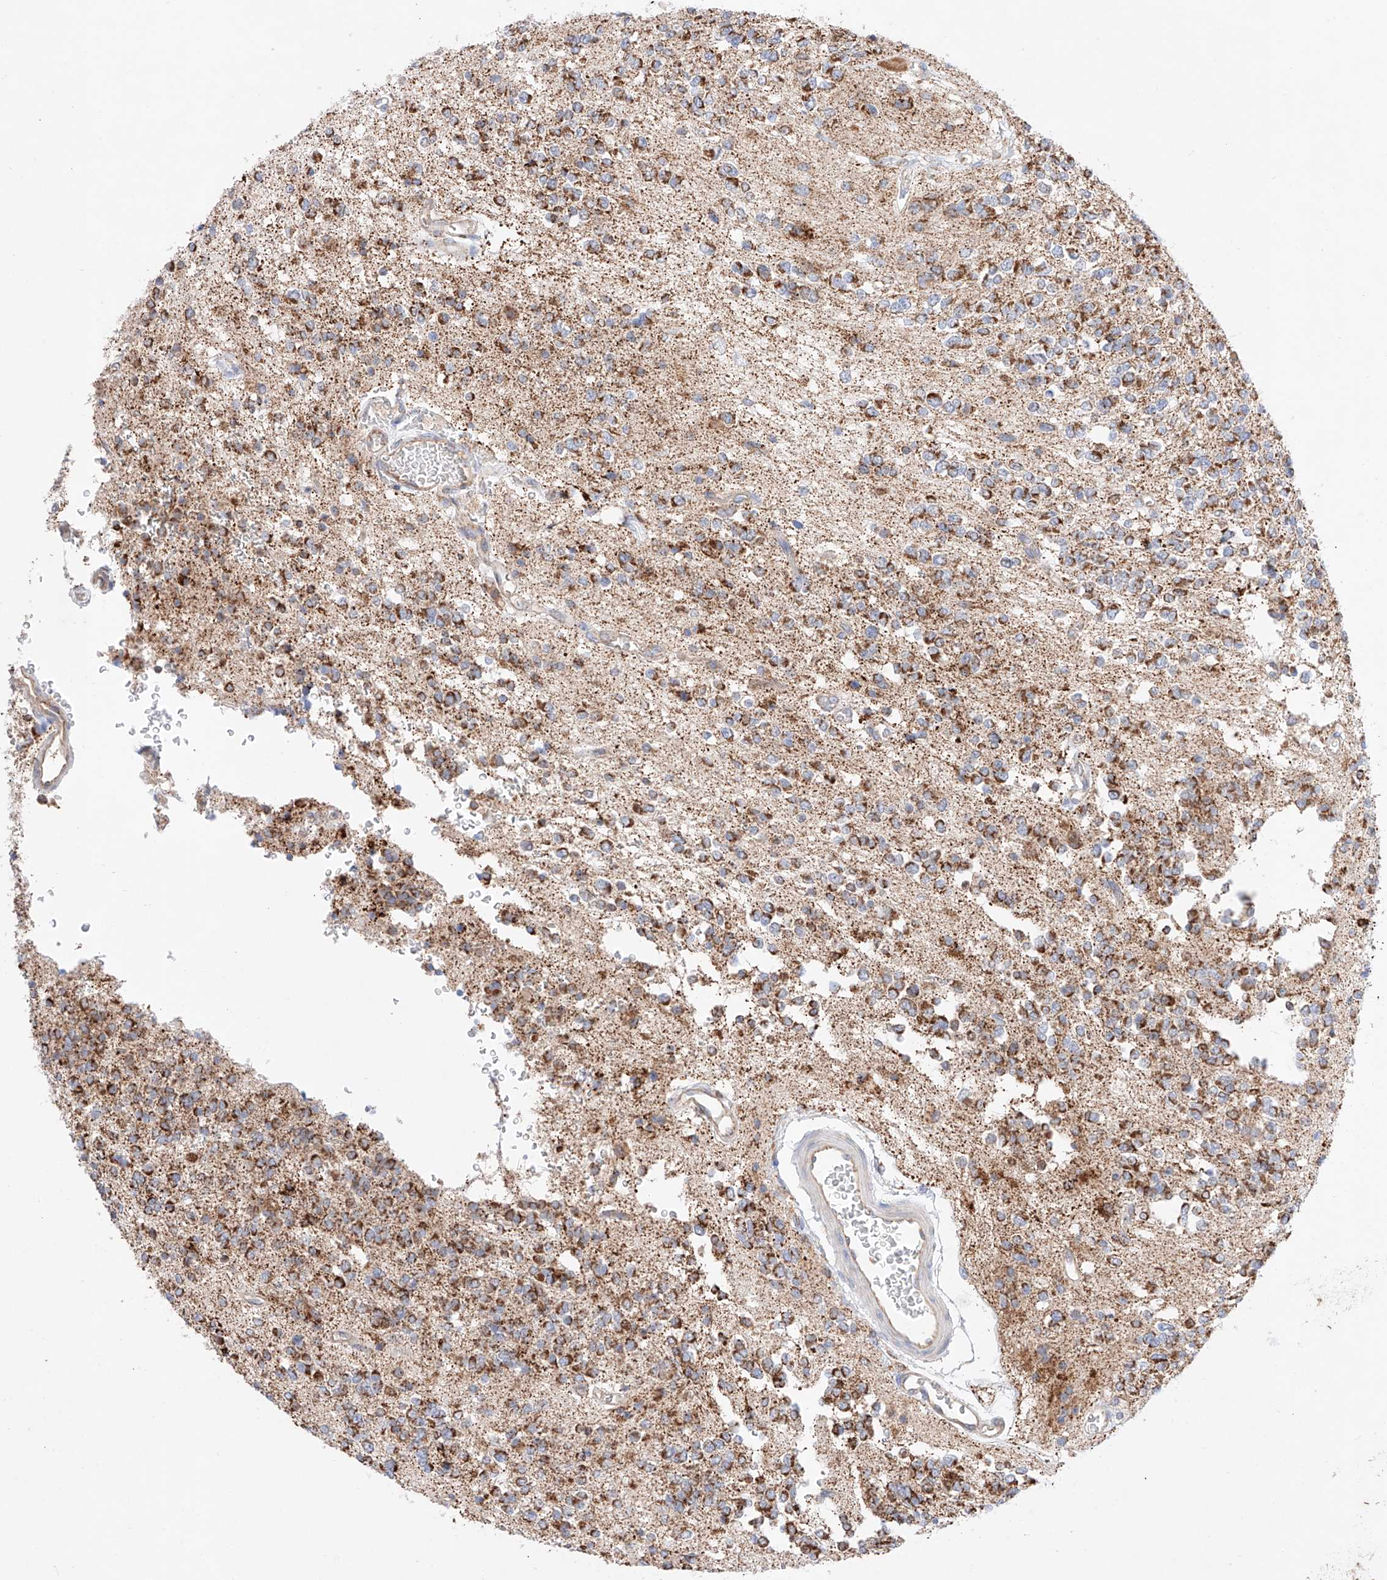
{"staining": {"intensity": "moderate", "quantity": ">75%", "location": "cytoplasmic/membranous"}, "tissue": "glioma", "cell_type": "Tumor cells", "image_type": "cancer", "snomed": [{"axis": "morphology", "description": "Glioma, malignant, High grade"}, {"axis": "topography", "description": "Brain"}], "caption": "High-grade glioma (malignant) stained with a brown dye demonstrates moderate cytoplasmic/membranous positive positivity in about >75% of tumor cells.", "gene": "KTI12", "patient": {"sex": "male", "age": 34}}